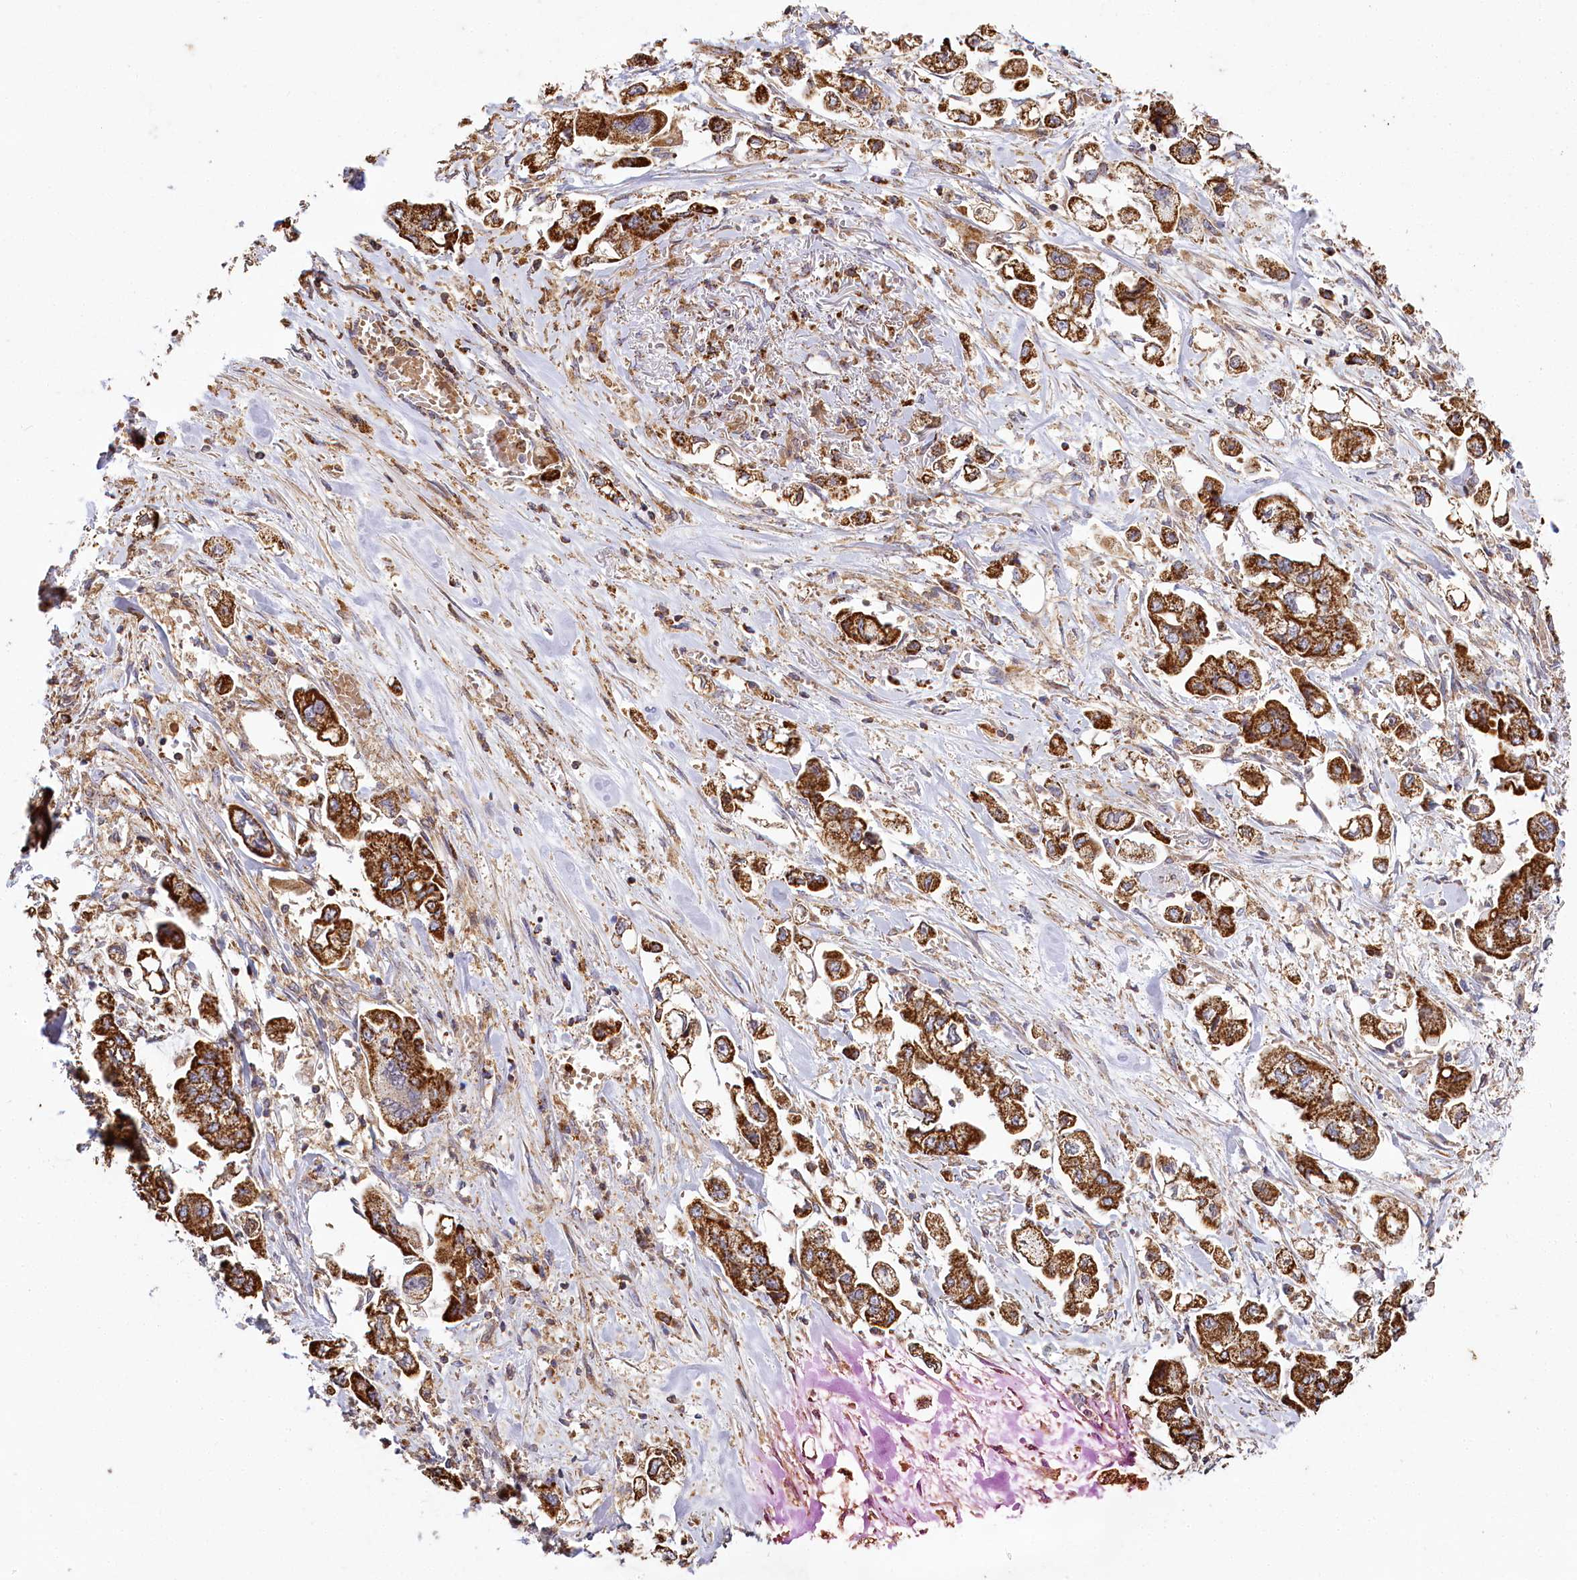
{"staining": {"intensity": "strong", "quantity": ">75%", "location": "cytoplasmic/membranous"}, "tissue": "stomach cancer", "cell_type": "Tumor cells", "image_type": "cancer", "snomed": [{"axis": "morphology", "description": "Adenocarcinoma, NOS"}, {"axis": "topography", "description": "Stomach"}], "caption": "Brown immunohistochemical staining in human stomach cancer displays strong cytoplasmic/membranous positivity in about >75% of tumor cells.", "gene": "CARD19", "patient": {"sex": "male", "age": 62}}